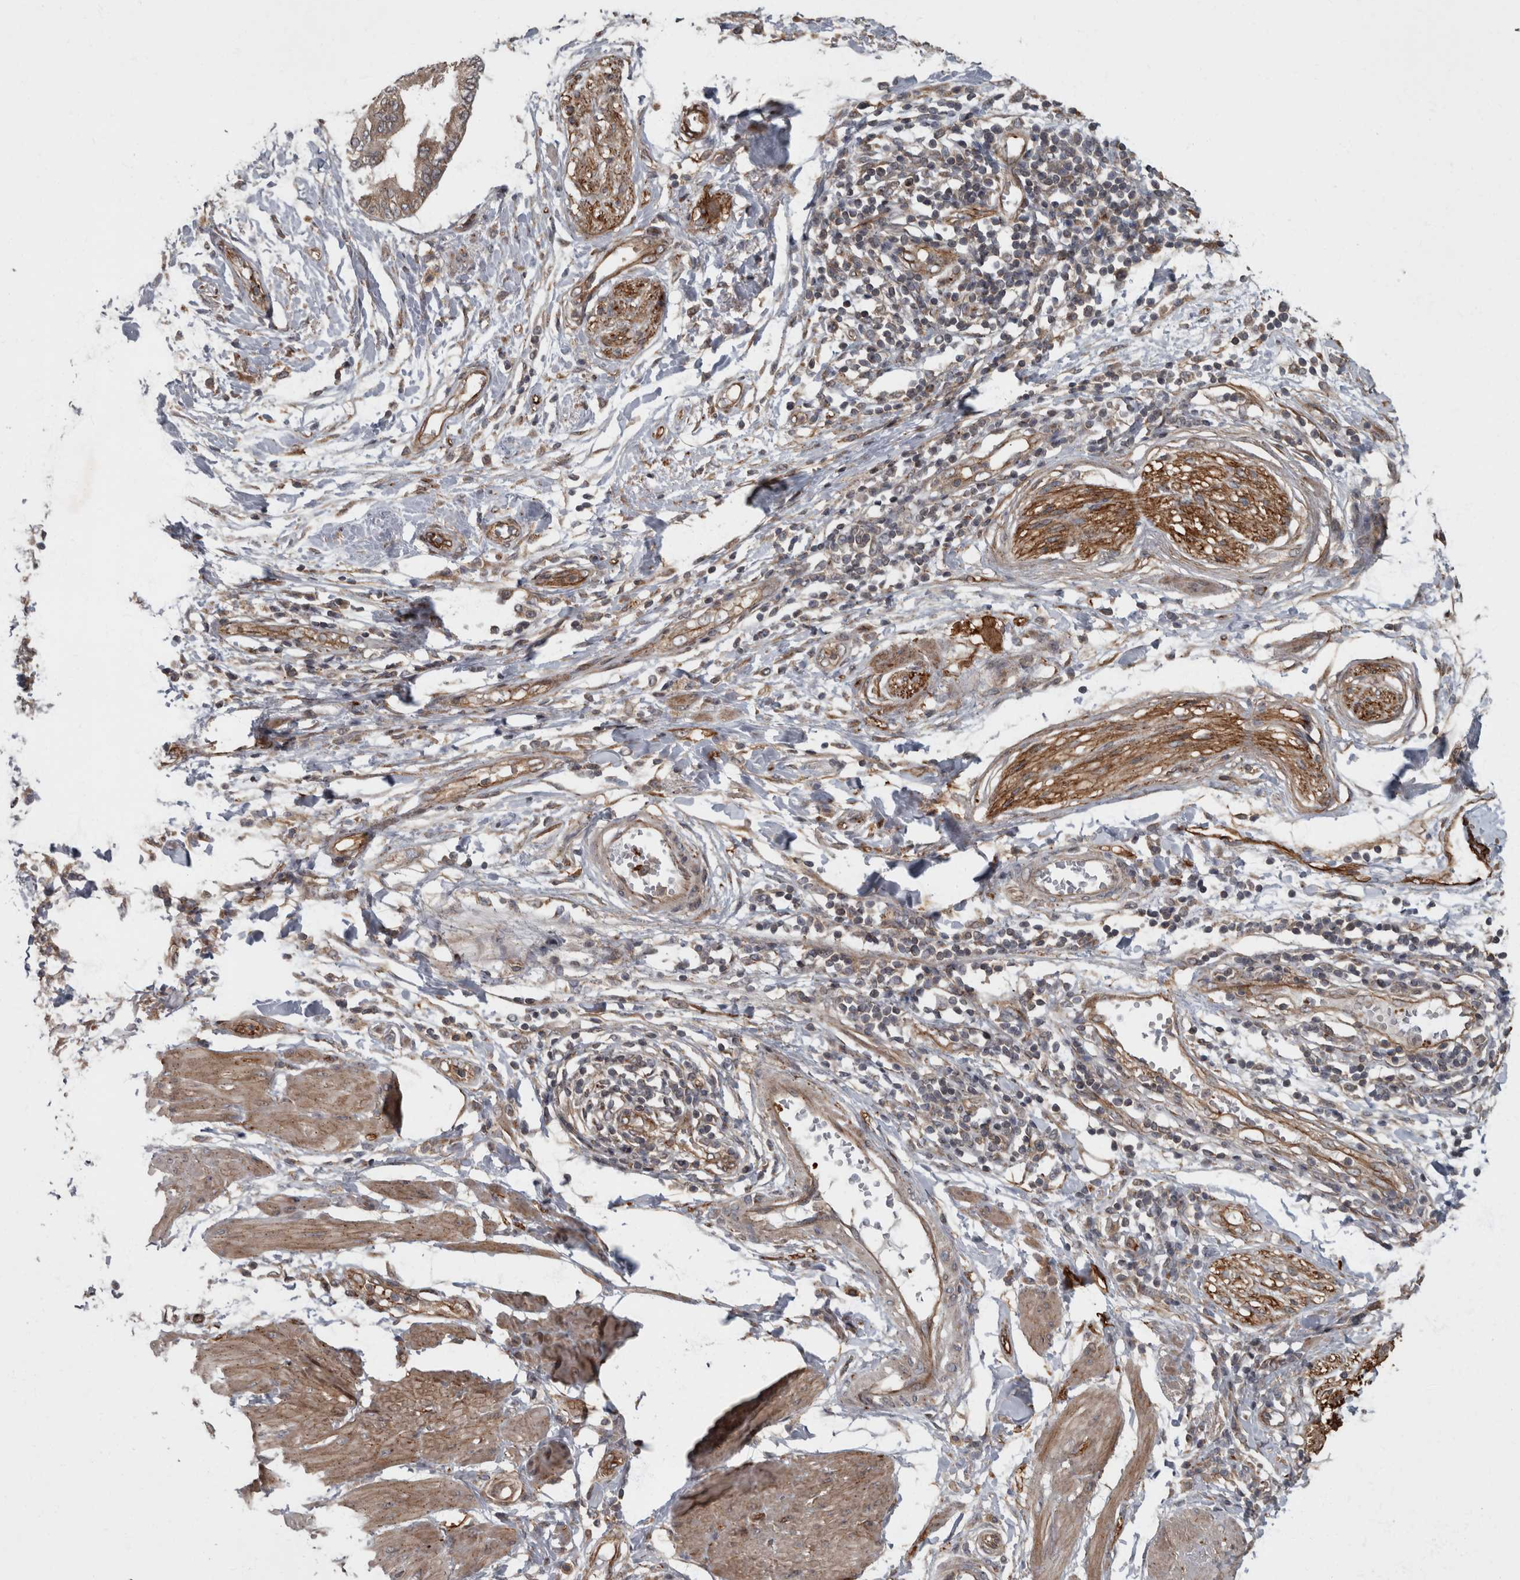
{"staining": {"intensity": "weak", "quantity": ">75%", "location": "cytoplasmic/membranous"}, "tissue": "pancreatic cancer", "cell_type": "Tumor cells", "image_type": "cancer", "snomed": [{"axis": "morphology", "description": "Normal tissue, NOS"}, {"axis": "morphology", "description": "Adenocarcinoma, NOS"}, {"axis": "topography", "description": "Pancreas"}, {"axis": "topography", "description": "Duodenum"}], "caption": "This histopathology image exhibits pancreatic cancer (adenocarcinoma) stained with immunohistochemistry to label a protein in brown. The cytoplasmic/membranous of tumor cells show weak positivity for the protein. Nuclei are counter-stained blue.", "gene": "VEGFD", "patient": {"sex": "female", "age": 60}}